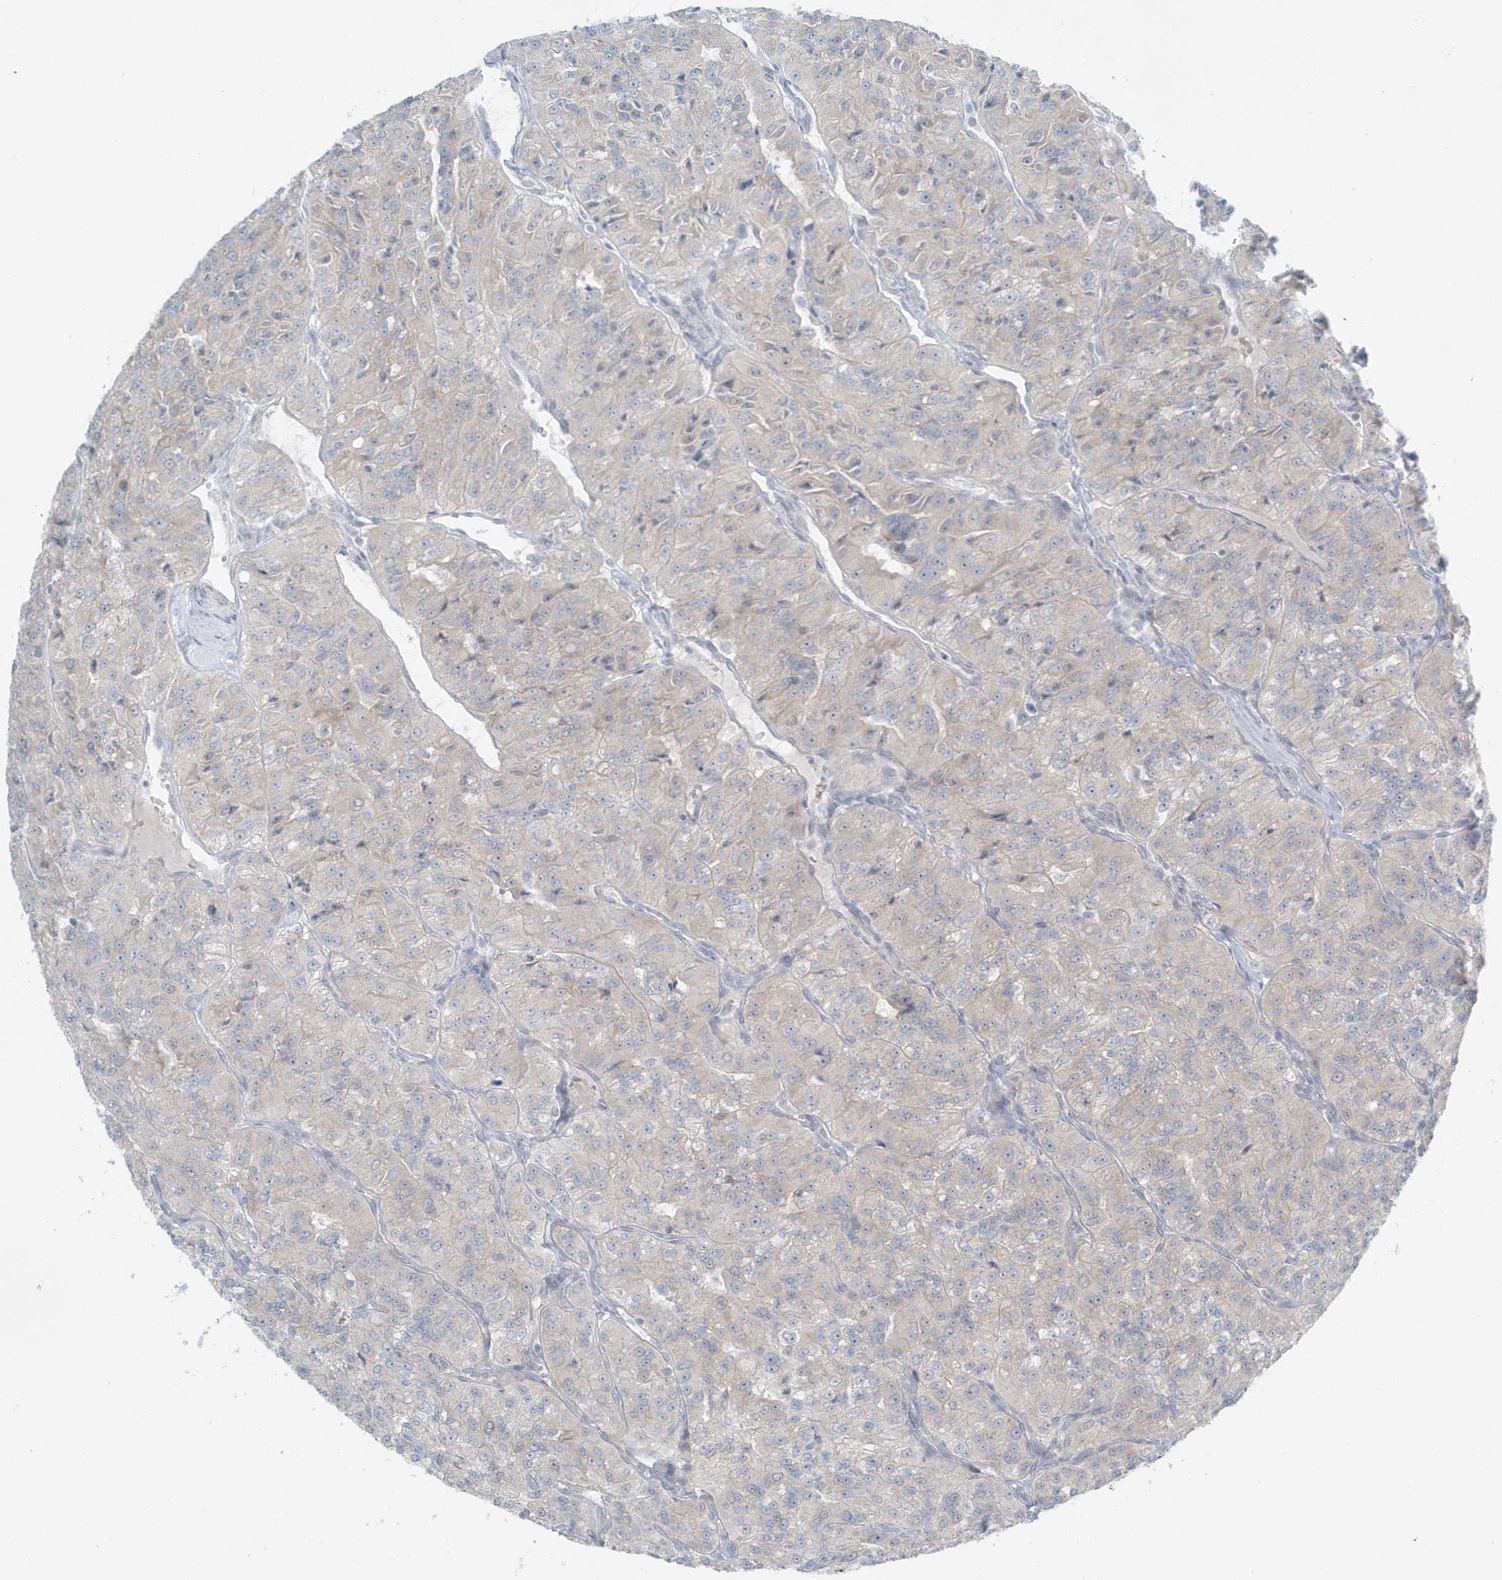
{"staining": {"intensity": "negative", "quantity": "none", "location": "none"}, "tissue": "renal cancer", "cell_type": "Tumor cells", "image_type": "cancer", "snomed": [{"axis": "morphology", "description": "Adenocarcinoma, NOS"}, {"axis": "topography", "description": "Kidney"}], "caption": "Adenocarcinoma (renal) stained for a protein using immunohistochemistry exhibits no expression tumor cells.", "gene": "SCN3A", "patient": {"sex": "female", "age": 63}}